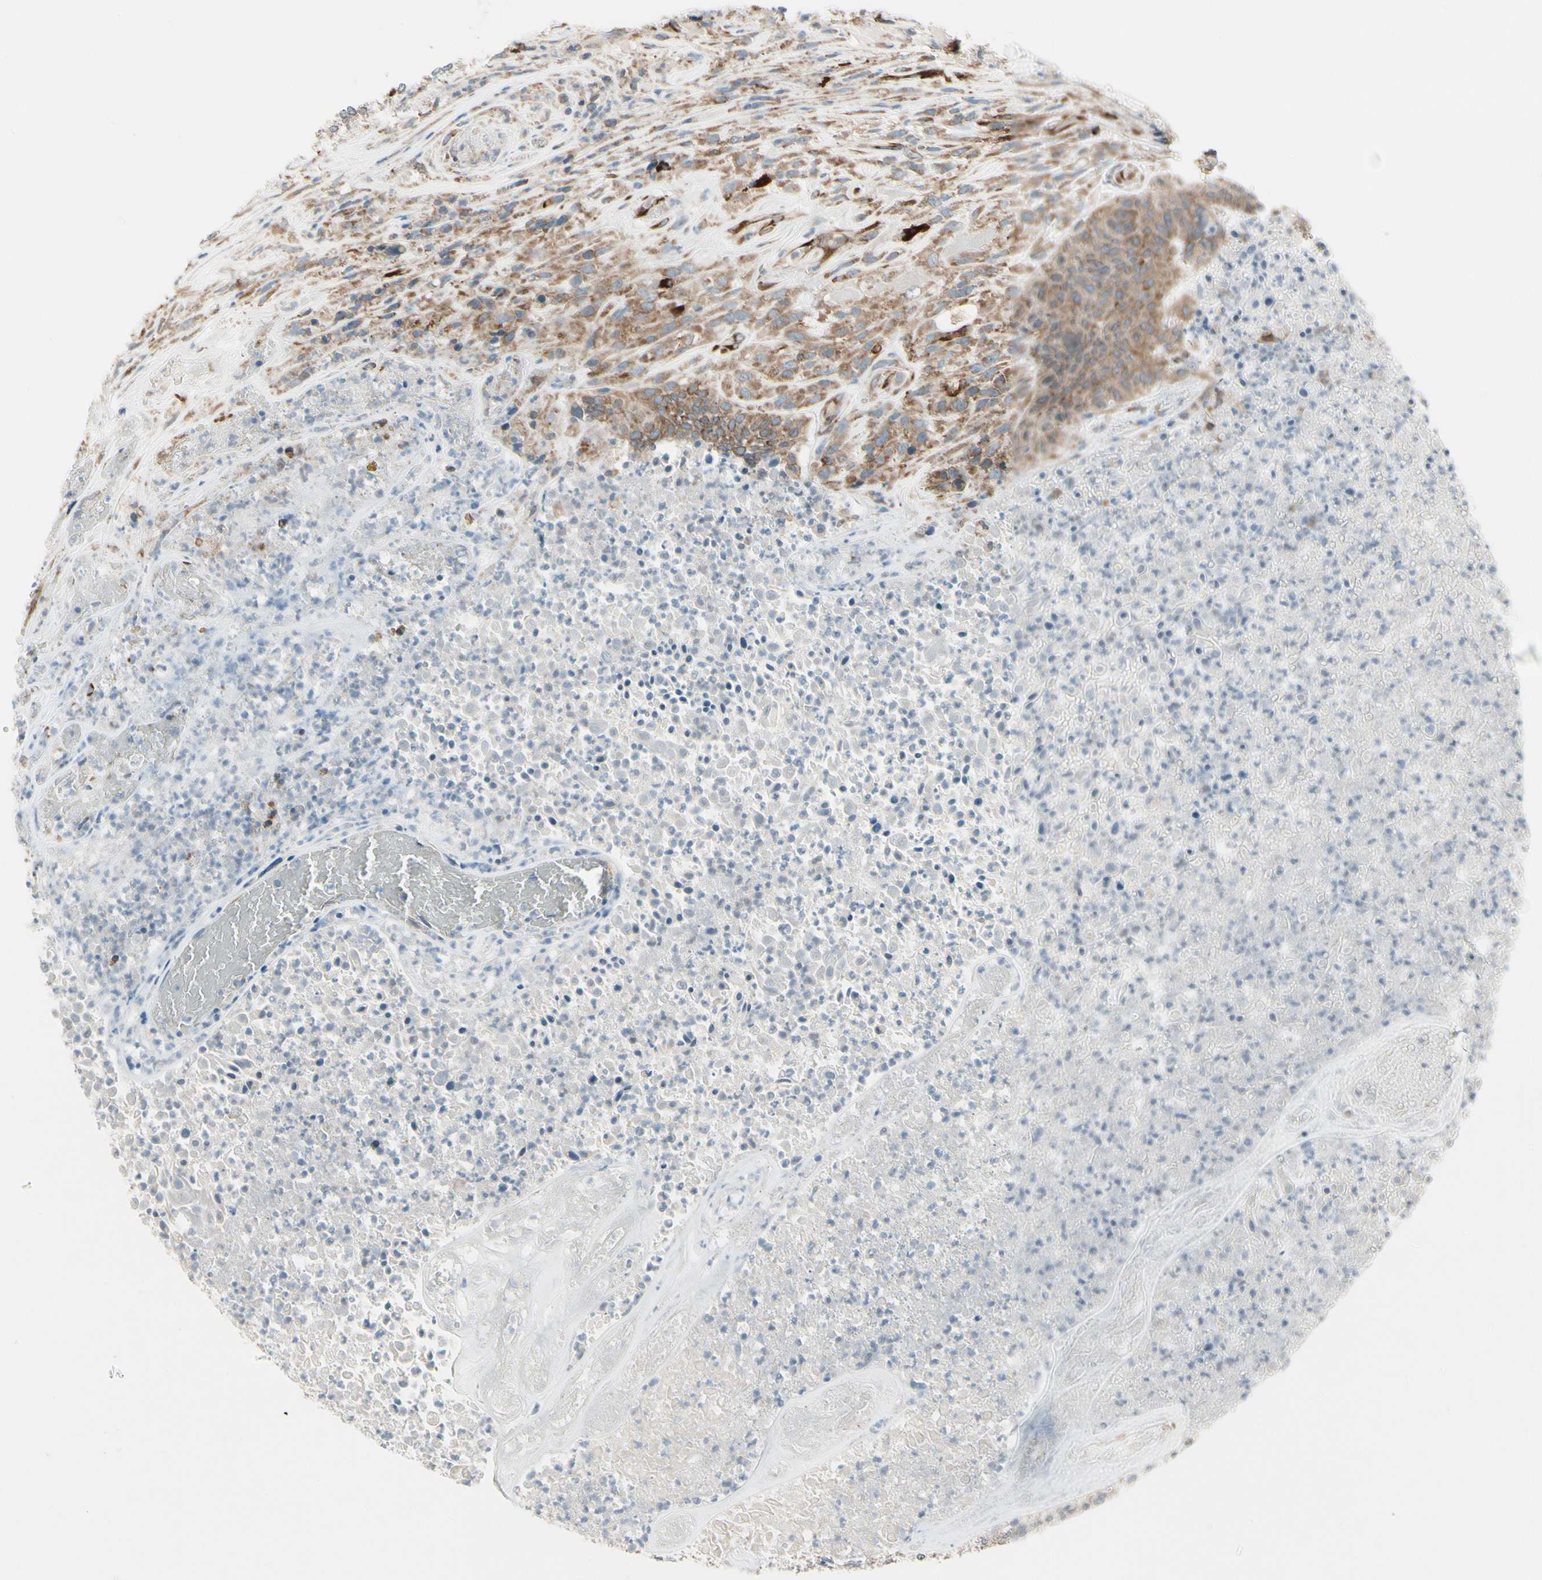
{"staining": {"intensity": "moderate", "quantity": ">75%", "location": "cytoplasmic/membranous"}, "tissue": "urothelial cancer", "cell_type": "Tumor cells", "image_type": "cancer", "snomed": [{"axis": "morphology", "description": "Urothelial carcinoma, High grade"}, {"axis": "topography", "description": "Urinary bladder"}], "caption": "Tumor cells show medium levels of moderate cytoplasmic/membranous positivity in approximately >75% of cells in high-grade urothelial carcinoma. Immunohistochemistry stains the protein in brown and the nuclei are stained blue.", "gene": "FNDC3A", "patient": {"sex": "male", "age": 66}}